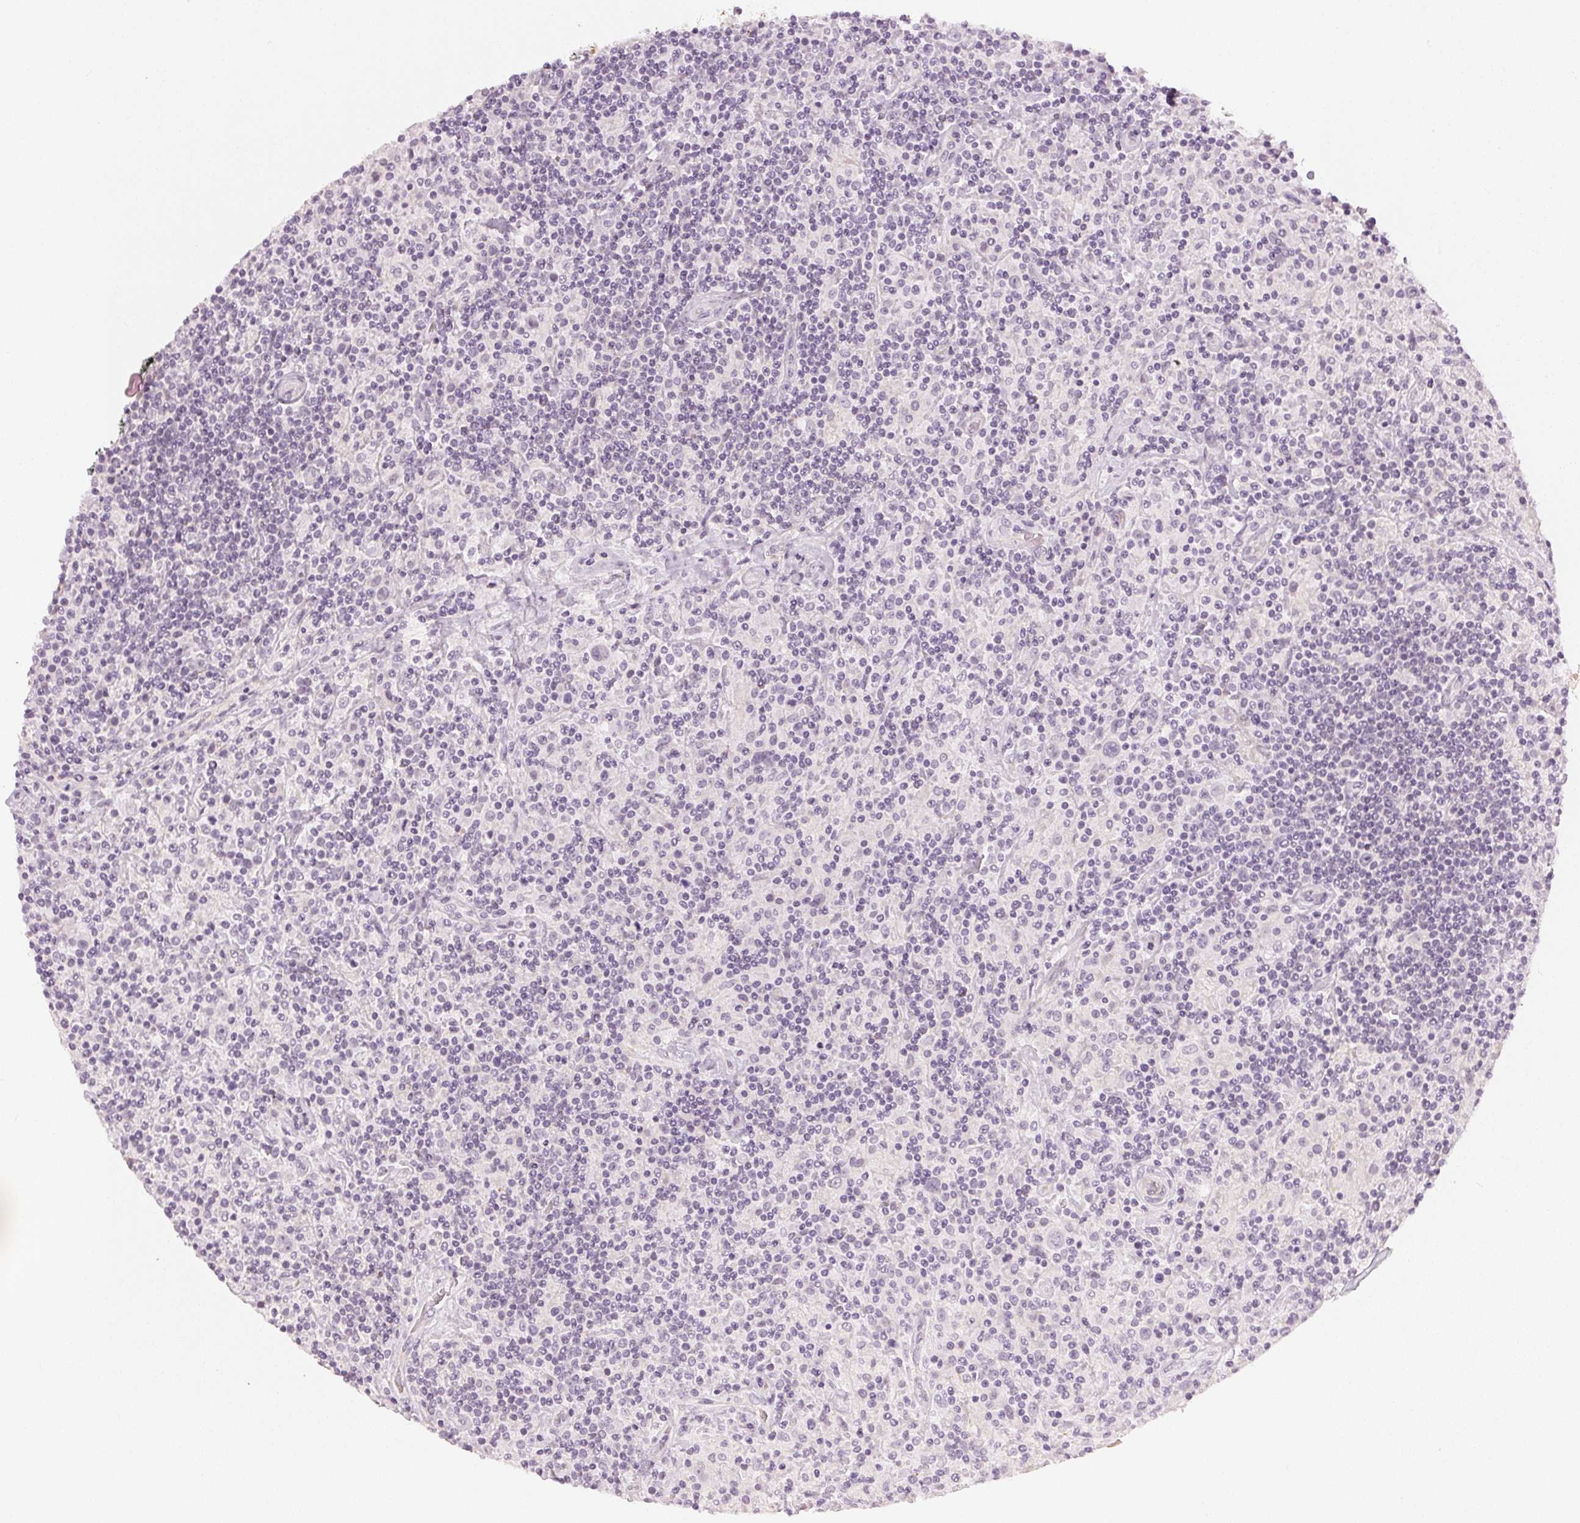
{"staining": {"intensity": "negative", "quantity": "none", "location": "none"}, "tissue": "lymphoma", "cell_type": "Tumor cells", "image_type": "cancer", "snomed": [{"axis": "morphology", "description": "Hodgkin's disease, NOS"}, {"axis": "topography", "description": "Lymph node"}], "caption": "An immunohistochemistry (IHC) image of lymphoma is shown. There is no staining in tumor cells of lymphoma.", "gene": "APLP1", "patient": {"sex": "male", "age": 70}}